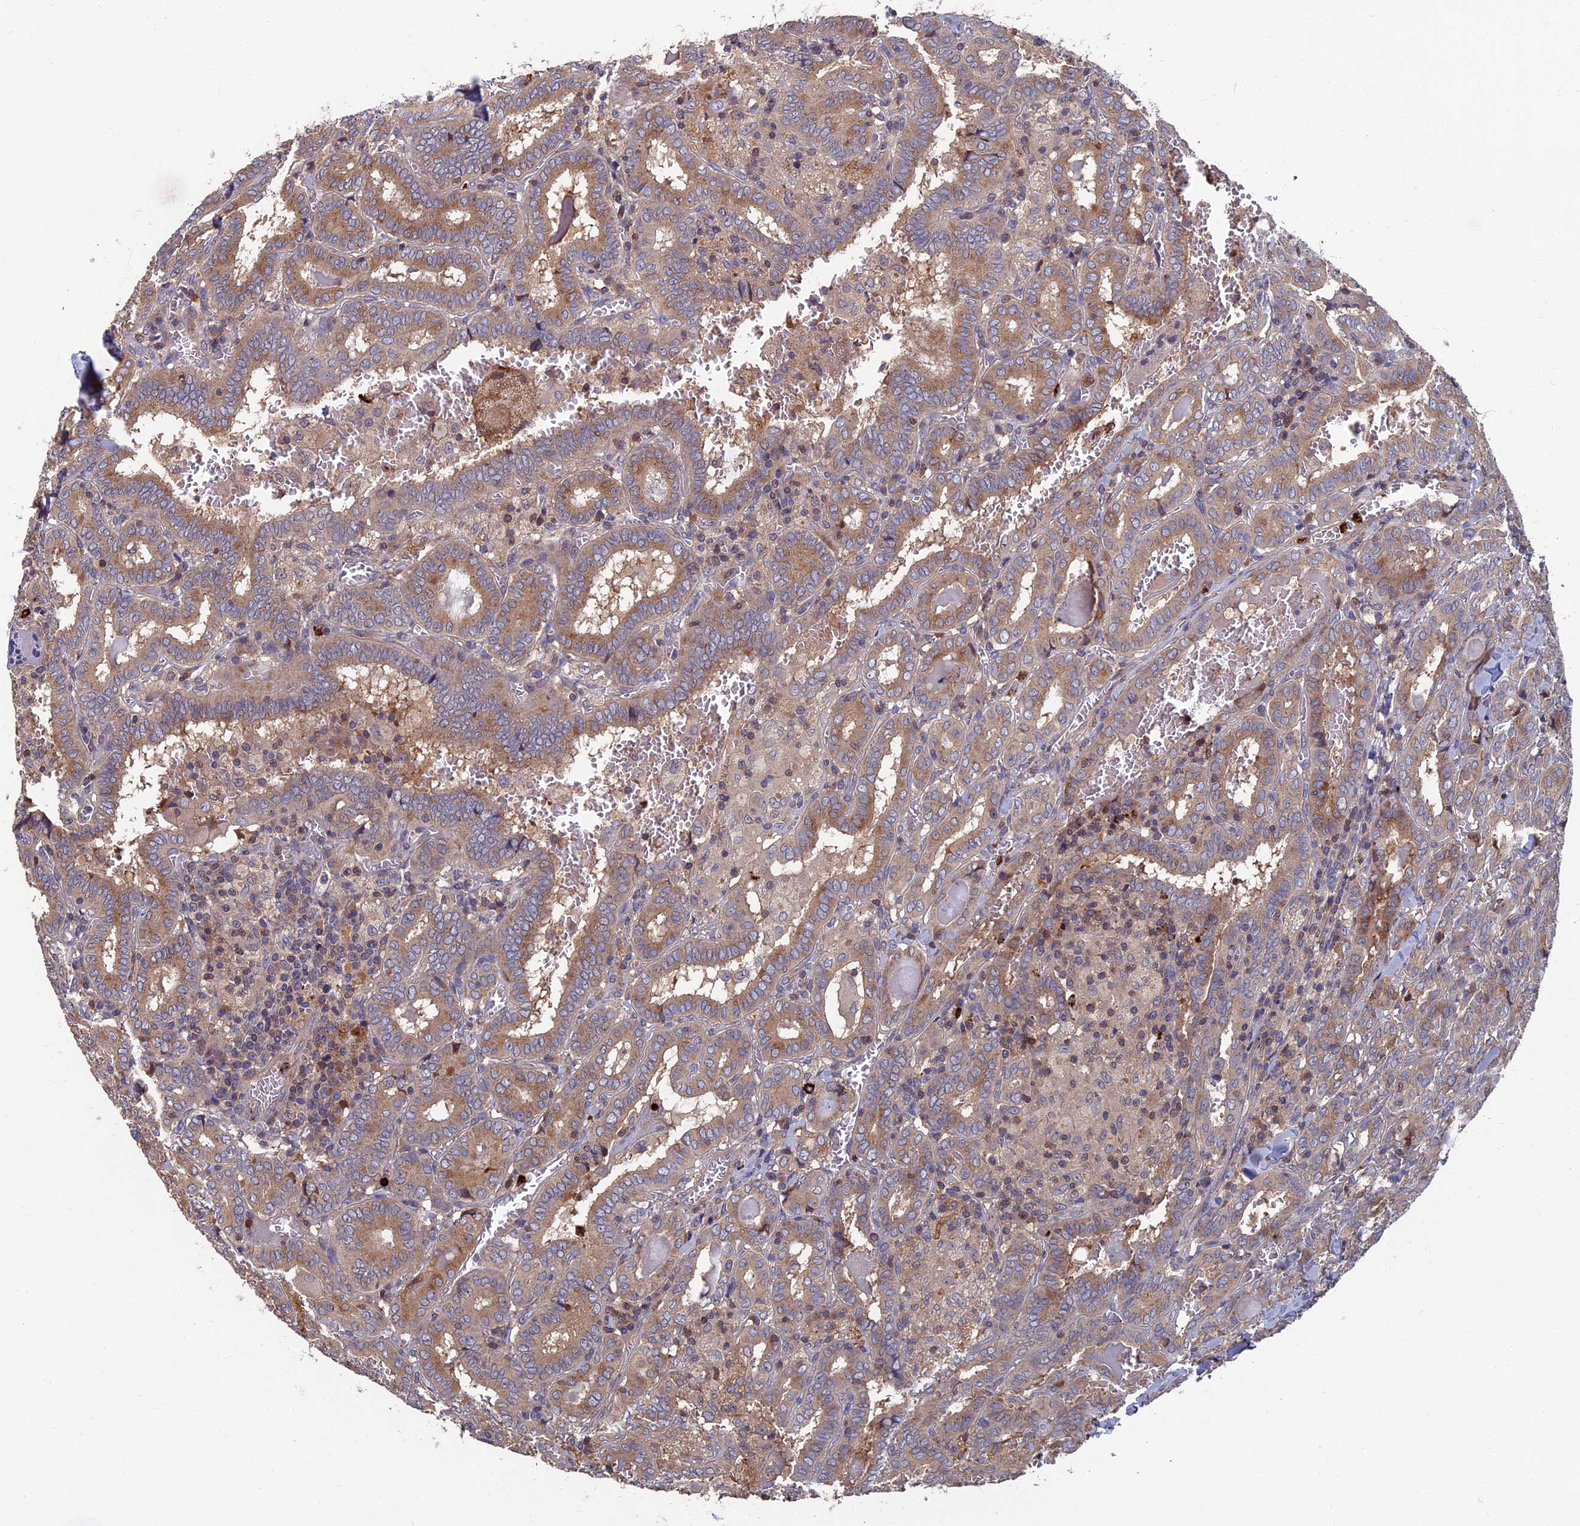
{"staining": {"intensity": "moderate", "quantity": ">75%", "location": "cytoplasmic/membranous"}, "tissue": "thyroid cancer", "cell_type": "Tumor cells", "image_type": "cancer", "snomed": [{"axis": "morphology", "description": "Papillary adenocarcinoma, NOS"}, {"axis": "topography", "description": "Thyroid gland"}], "caption": "About >75% of tumor cells in thyroid cancer display moderate cytoplasmic/membranous protein positivity as visualized by brown immunohistochemical staining.", "gene": "TNK2", "patient": {"sex": "female", "age": 72}}